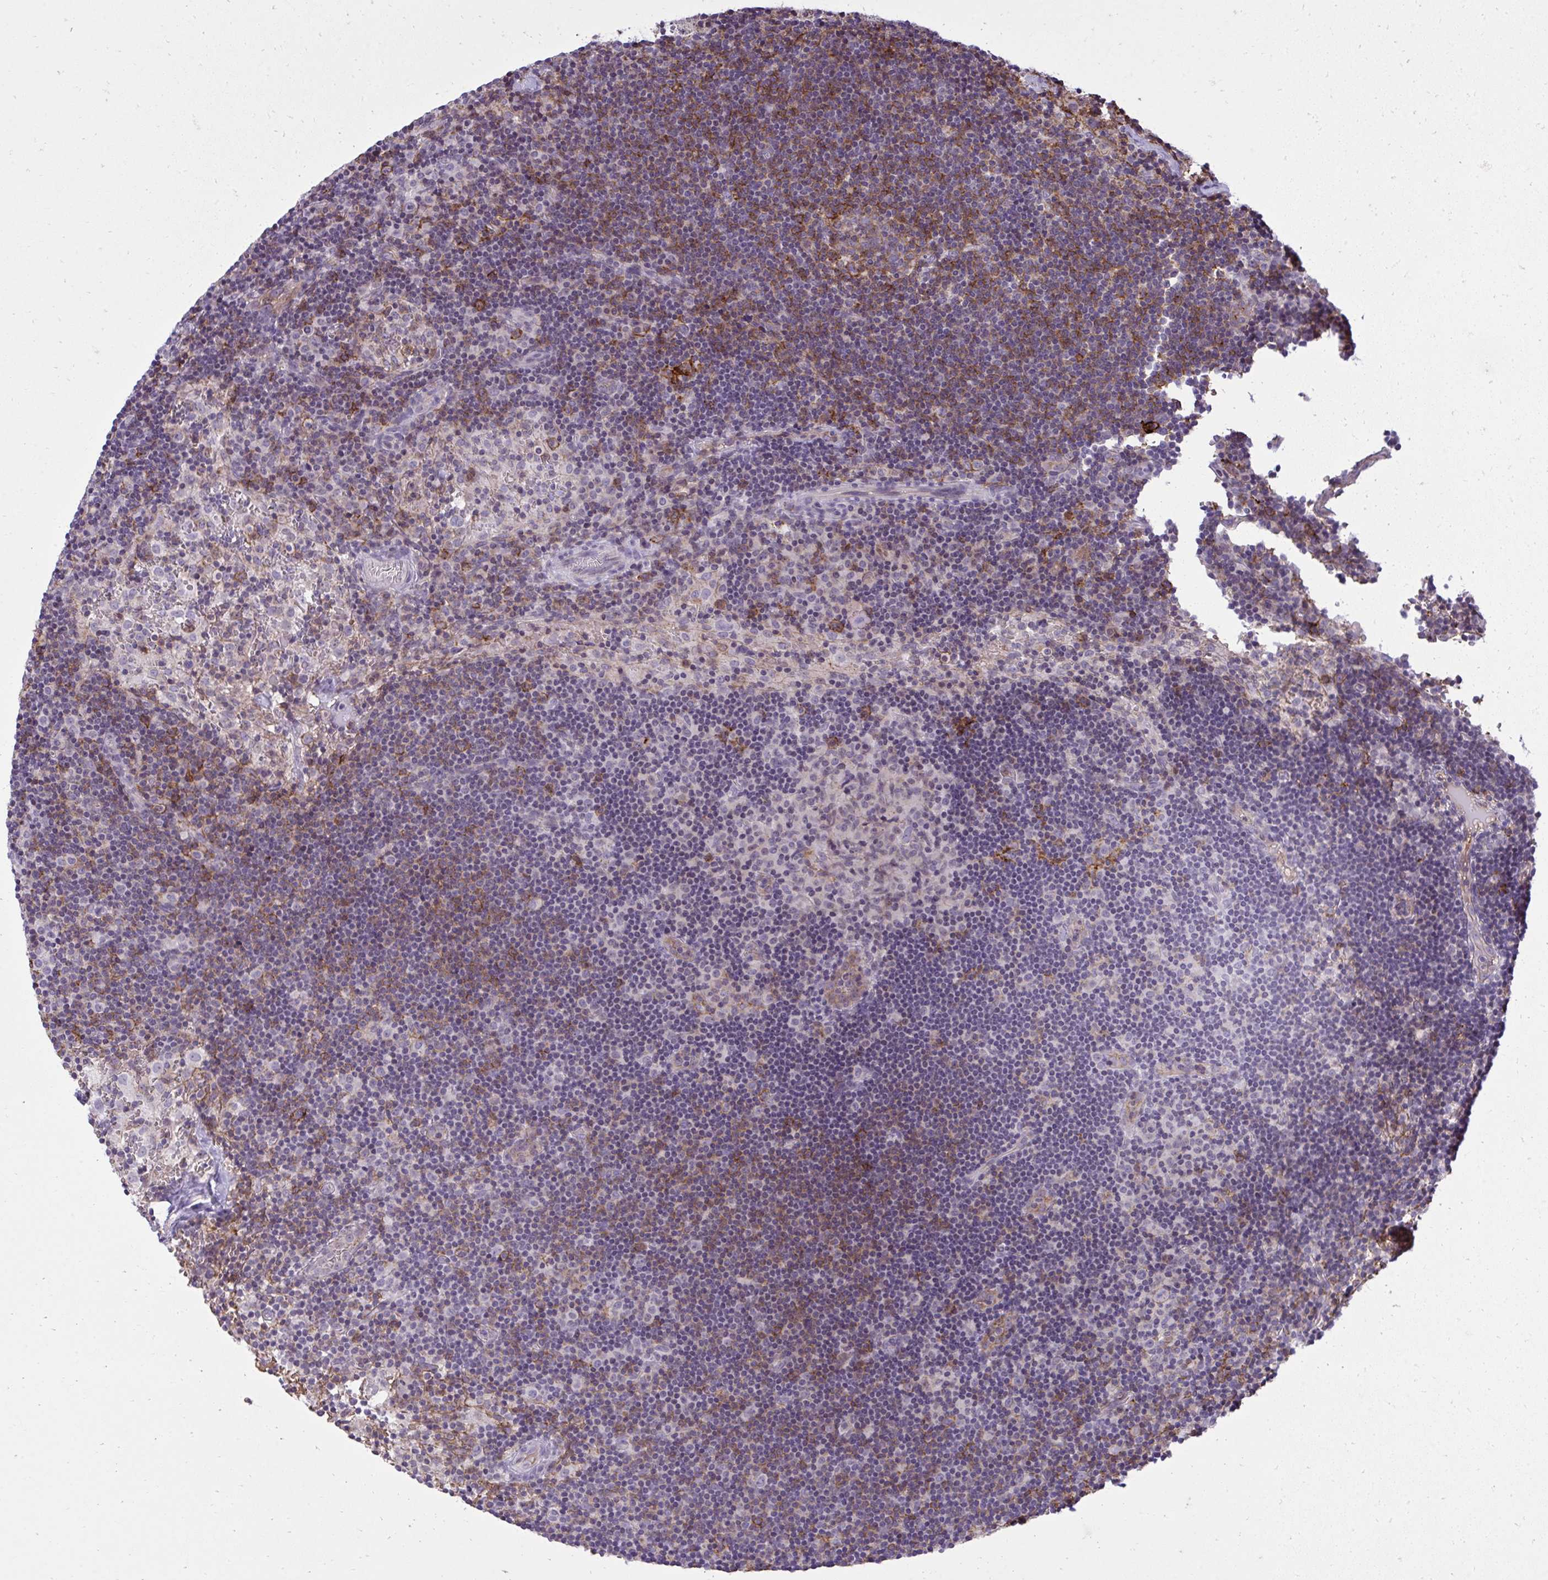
{"staining": {"intensity": "moderate", "quantity": "<25%", "location": "cytoplasmic/membranous"}, "tissue": "lymph node", "cell_type": "Germinal center cells", "image_type": "normal", "snomed": [{"axis": "morphology", "description": "Normal tissue, NOS"}, {"axis": "topography", "description": "Lymph node"}], "caption": "The histopathology image exhibits staining of normal lymph node, revealing moderate cytoplasmic/membranous protein expression (brown color) within germinal center cells. The staining was performed using DAB (3,3'-diaminobenzidine), with brown indicating positive protein expression. Nuclei are stained blue with hematoxylin.", "gene": "PITPNM3", "patient": {"sex": "female", "age": 45}}